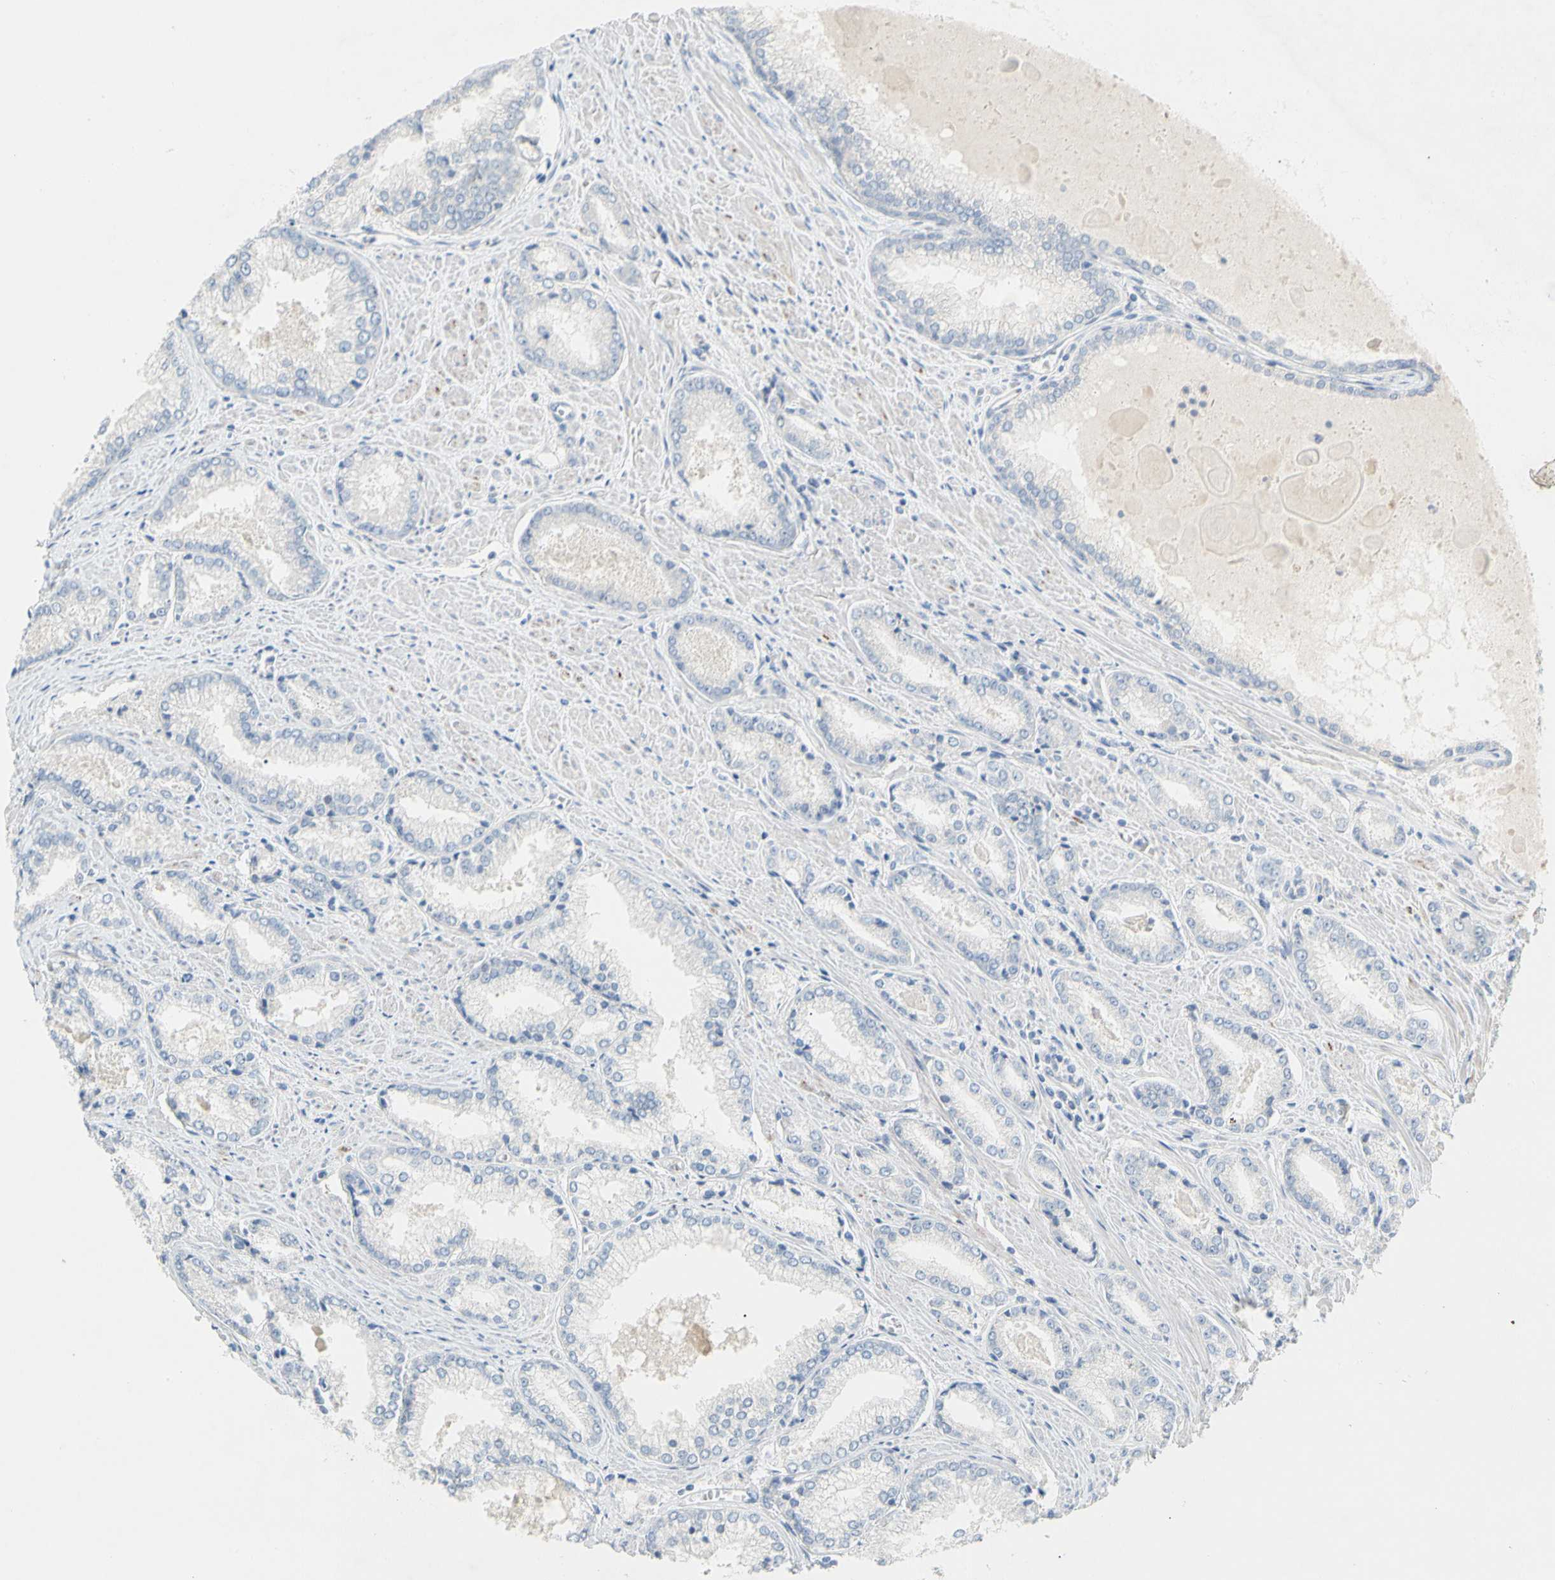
{"staining": {"intensity": "negative", "quantity": "none", "location": "none"}, "tissue": "prostate cancer", "cell_type": "Tumor cells", "image_type": "cancer", "snomed": [{"axis": "morphology", "description": "Adenocarcinoma, Low grade"}, {"axis": "topography", "description": "Prostate"}], "caption": "The immunohistochemistry (IHC) histopathology image has no significant staining in tumor cells of low-grade adenocarcinoma (prostate) tissue. (DAB (3,3'-diaminobenzidine) immunohistochemistry (IHC) with hematoxylin counter stain).", "gene": "CCM2L", "patient": {"sex": "male", "age": 64}}